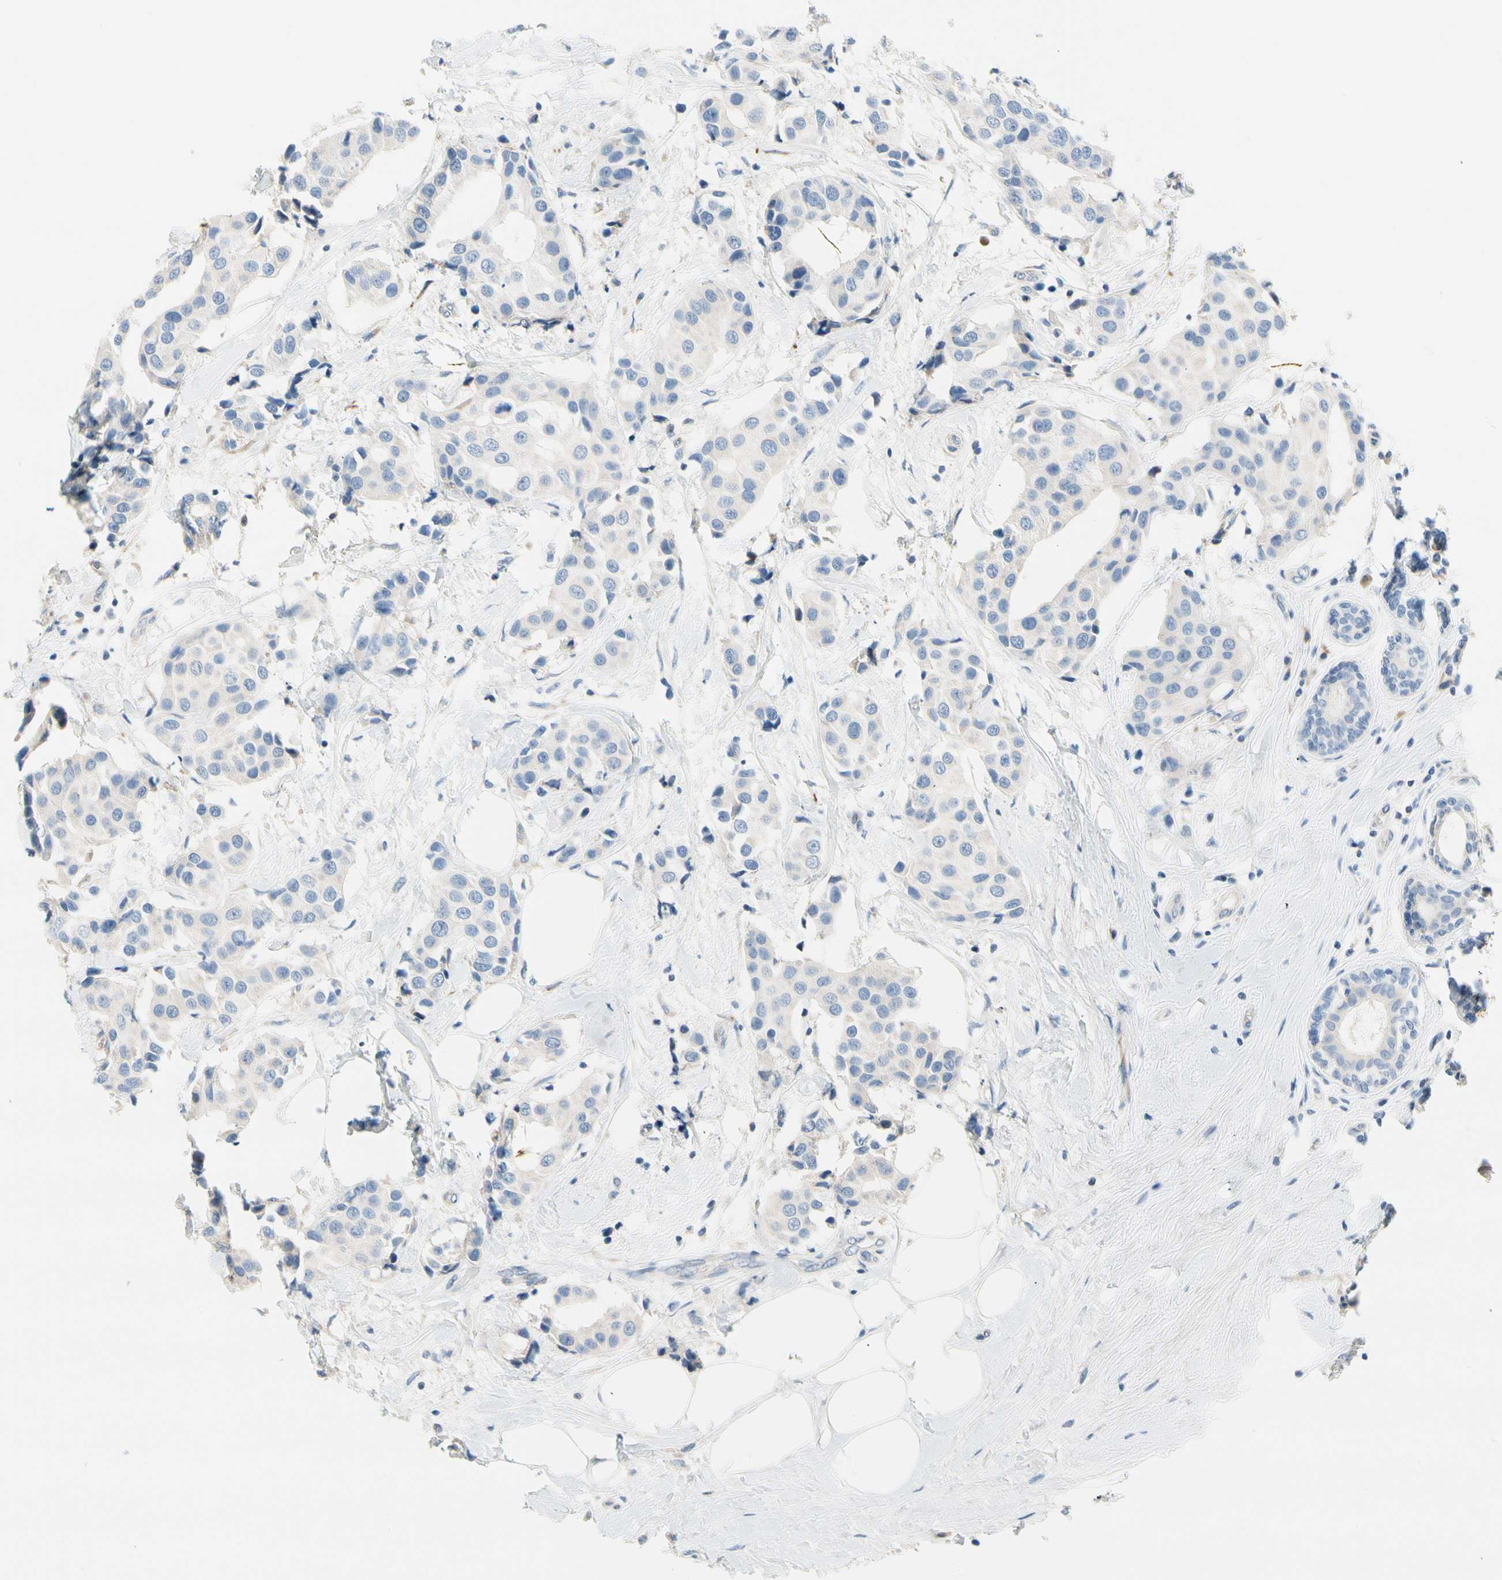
{"staining": {"intensity": "negative", "quantity": "none", "location": "none"}, "tissue": "breast cancer", "cell_type": "Tumor cells", "image_type": "cancer", "snomed": [{"axis": "morphology", "description": "Normal tissue, NOS"}, {"axis": "morphology", "description": "Duct carcinoma"}, {"axis": "topography", "description": "Breast"}], "caption": "DAB (3,3'-diaminobenzidine) immunohistochemical staining of human breast cancer (invasive ductal carcinoma) demonstrates no significant expression in tumor cells. Nuclei are stained in blue.", "gene": "STXBP1", "patient": {"sex": "female", "age": 39}}